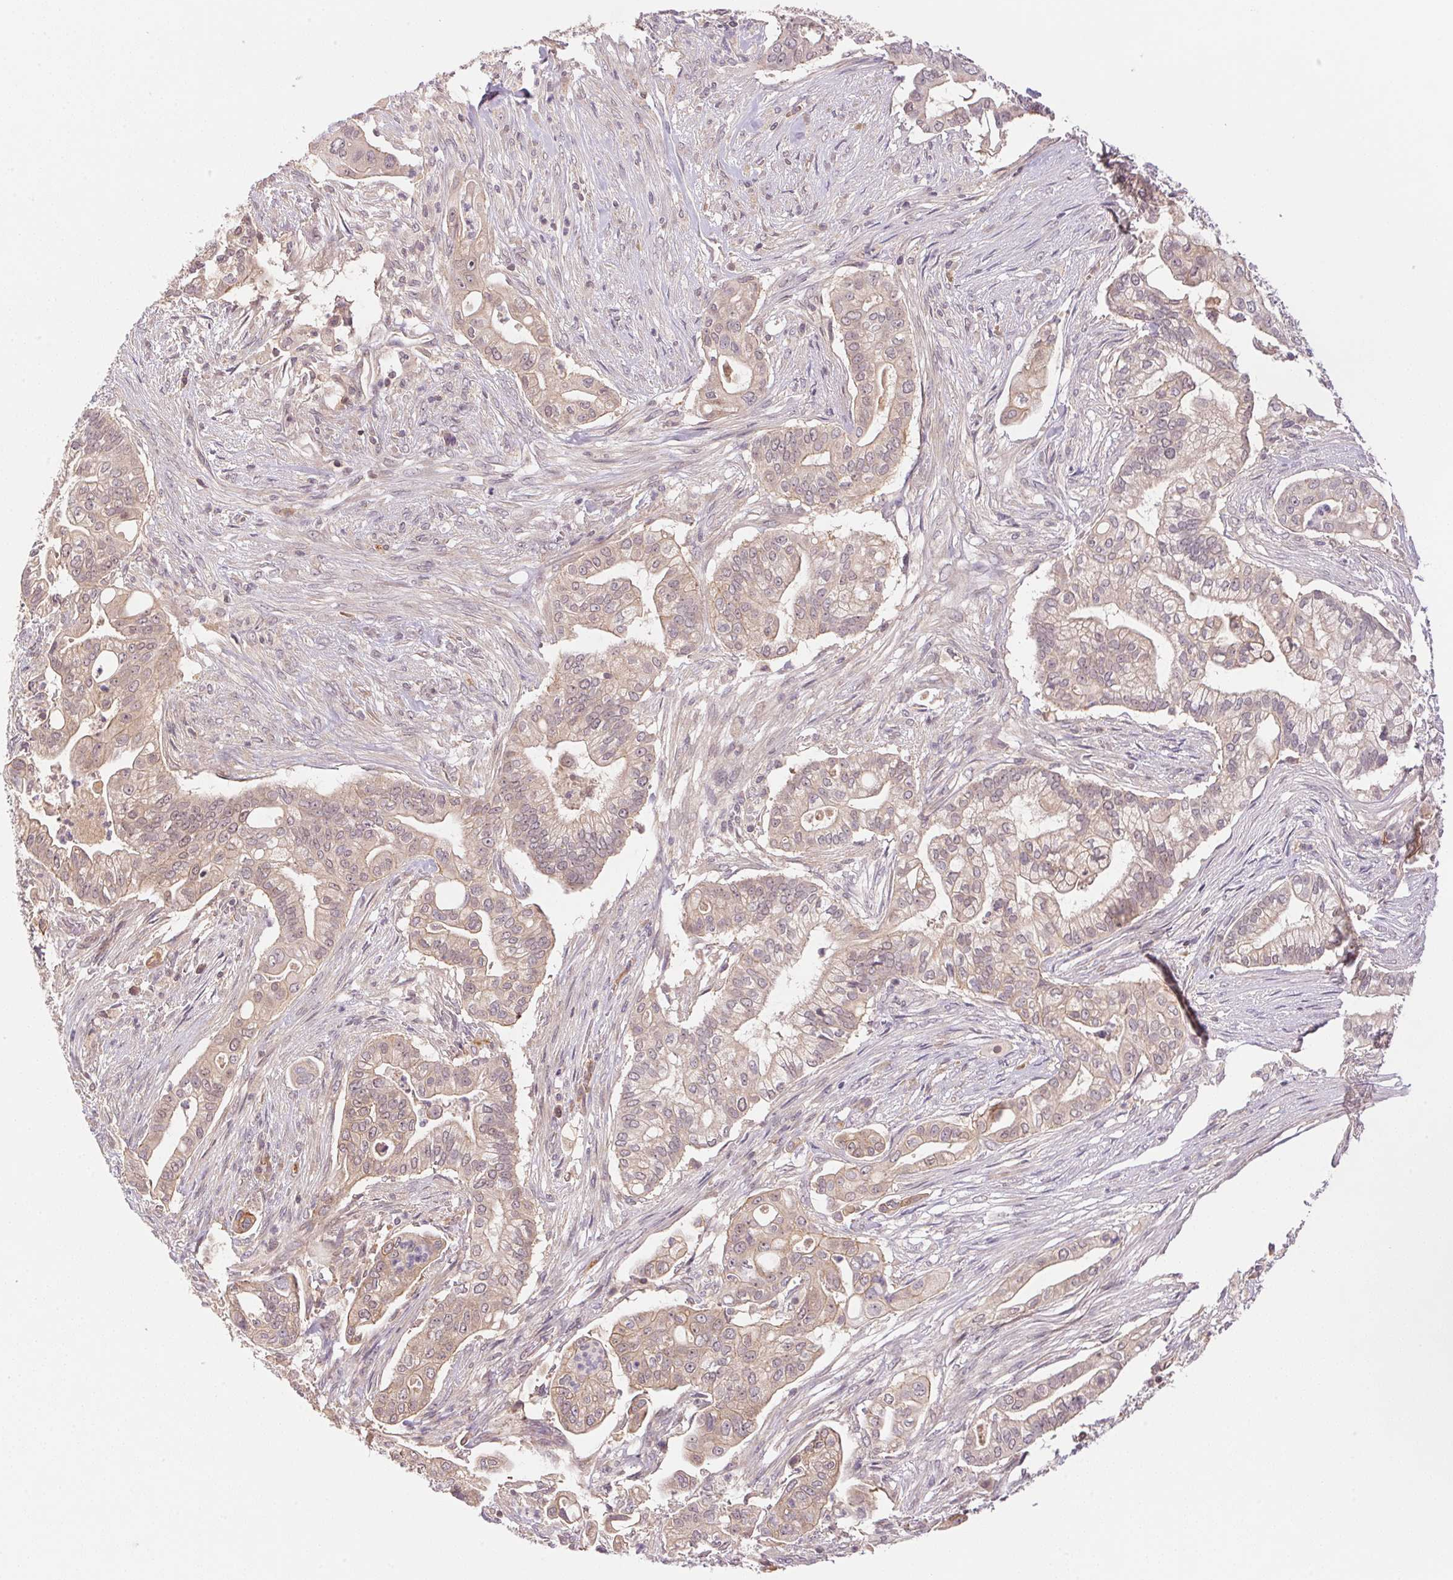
{"staining": {"intensity": "weak", "quantity": ">75%", "location": "cytoplasmic/membranous"}, "tissue": "pancreatic cancer", "cell_type": "Tumor cells", "image_type": "cancer", "snomed": [{"axis": "morphology", "description": "Adenocarcinoma, NOS"}, {"axis": "topography", "description": "Pancreas"}], "caption": "Immunohistochemical staining of adenocarcinoma (pancreatic) reveals weak cytoplasmic/membranous protein staining in approximately >75% of tumor cells.", "gene": "BNIP5", "patient": {"sex": "female", "age": 69}}